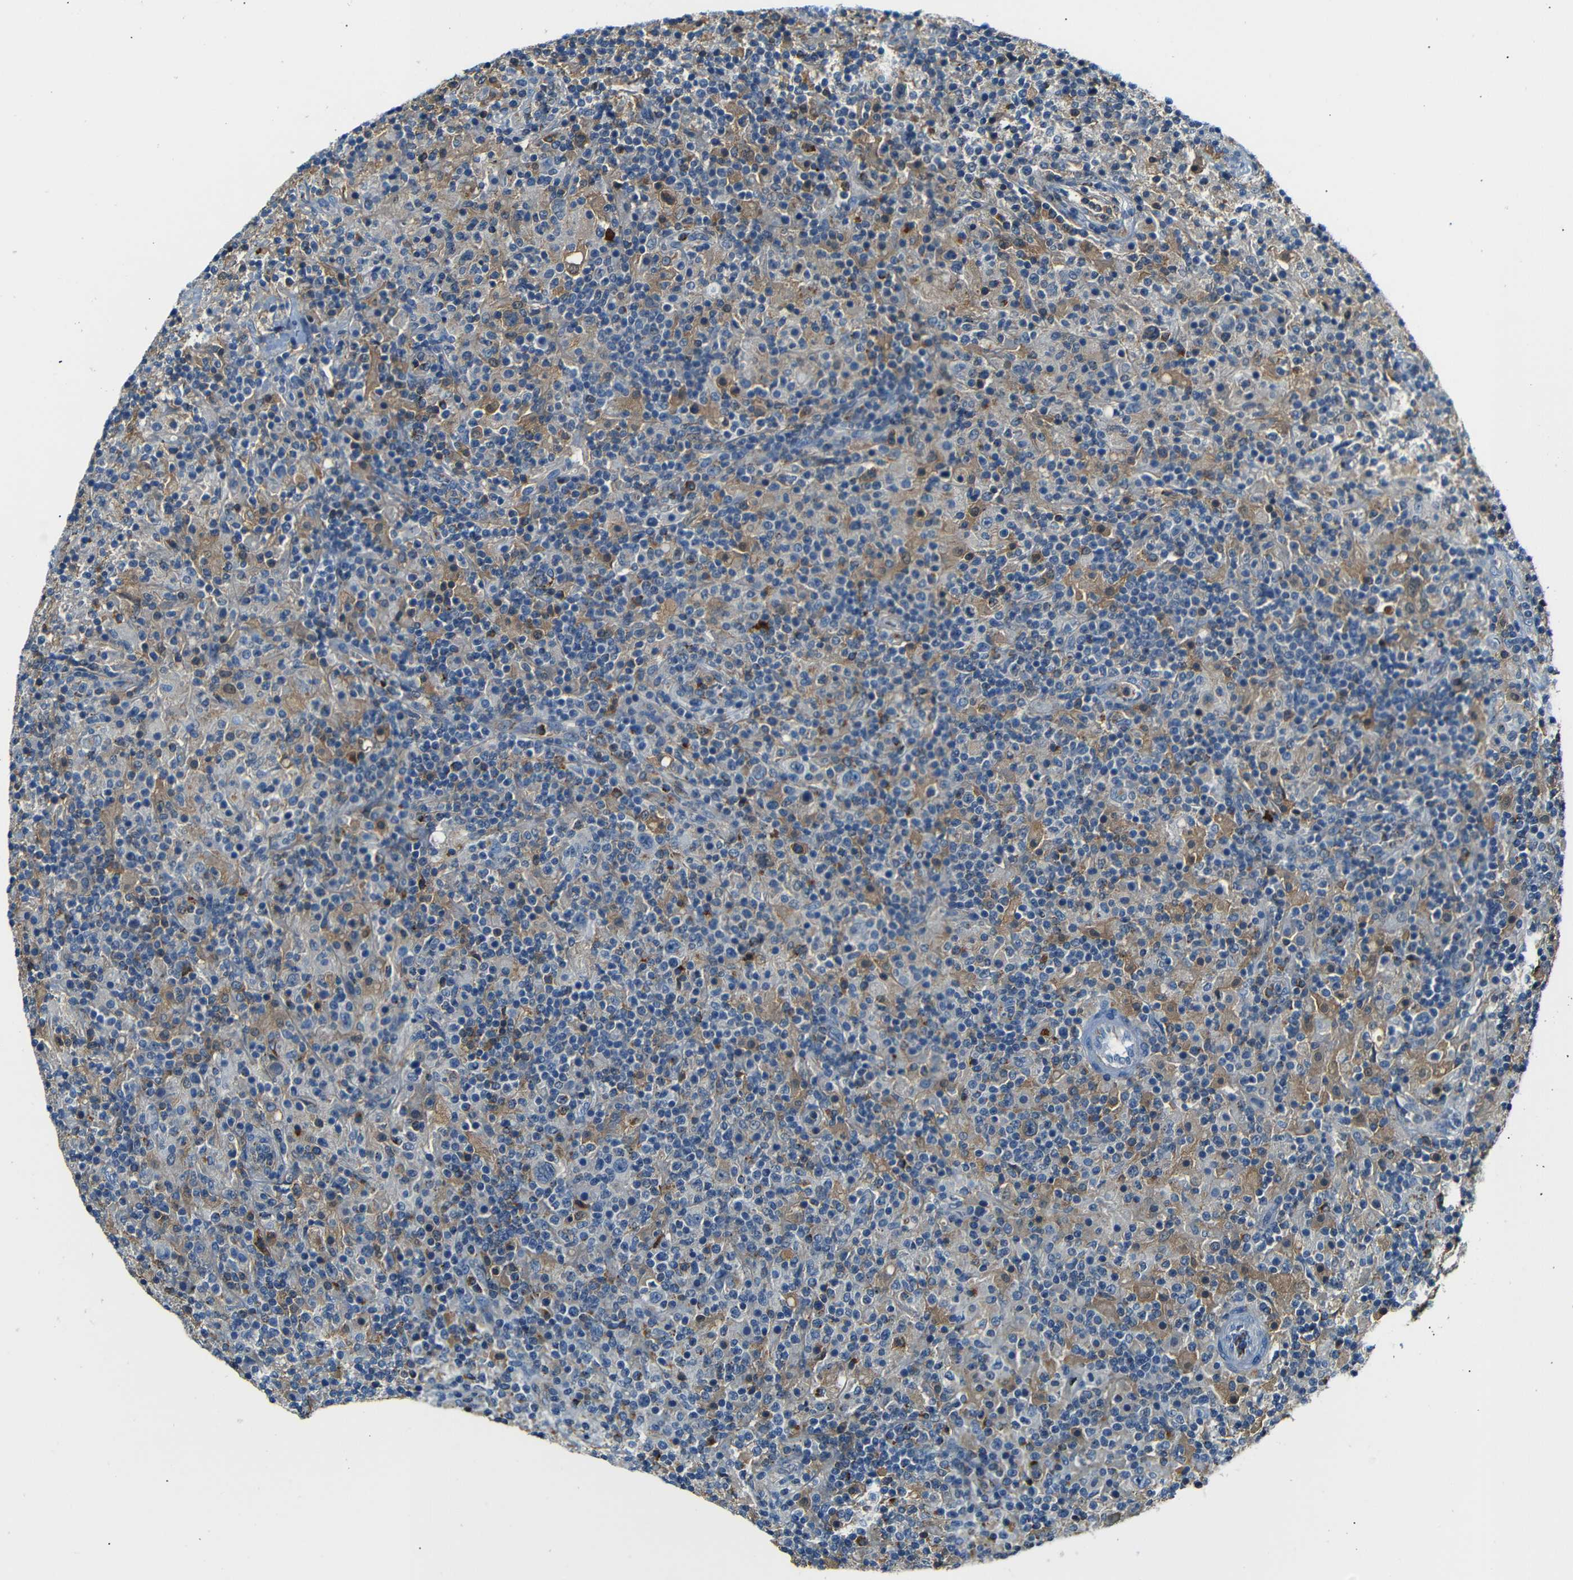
{"staining": {"intensity": "negative", "quantity": "none", "location": "none"}, "tissue": "lymphoma", "cell_type": "Tumor cells", "image_type": "cancer", "snomed": [{"axis": "morphology", "description": "Hodgkin's disease, NOS"}, {"axis": "topography", "description": "Lymph node"}], "caption": "High magnification brightfield microscopy of Hodgkin's disease stained with DAB (brown) and counterstained with hematoxylin (blue): tumor cells show no significant staining. (DAB immunohistochemistry (IHC), high magnification).", "gene": "SERPINA1", "patient": {"sex": "male", "age": 70}}